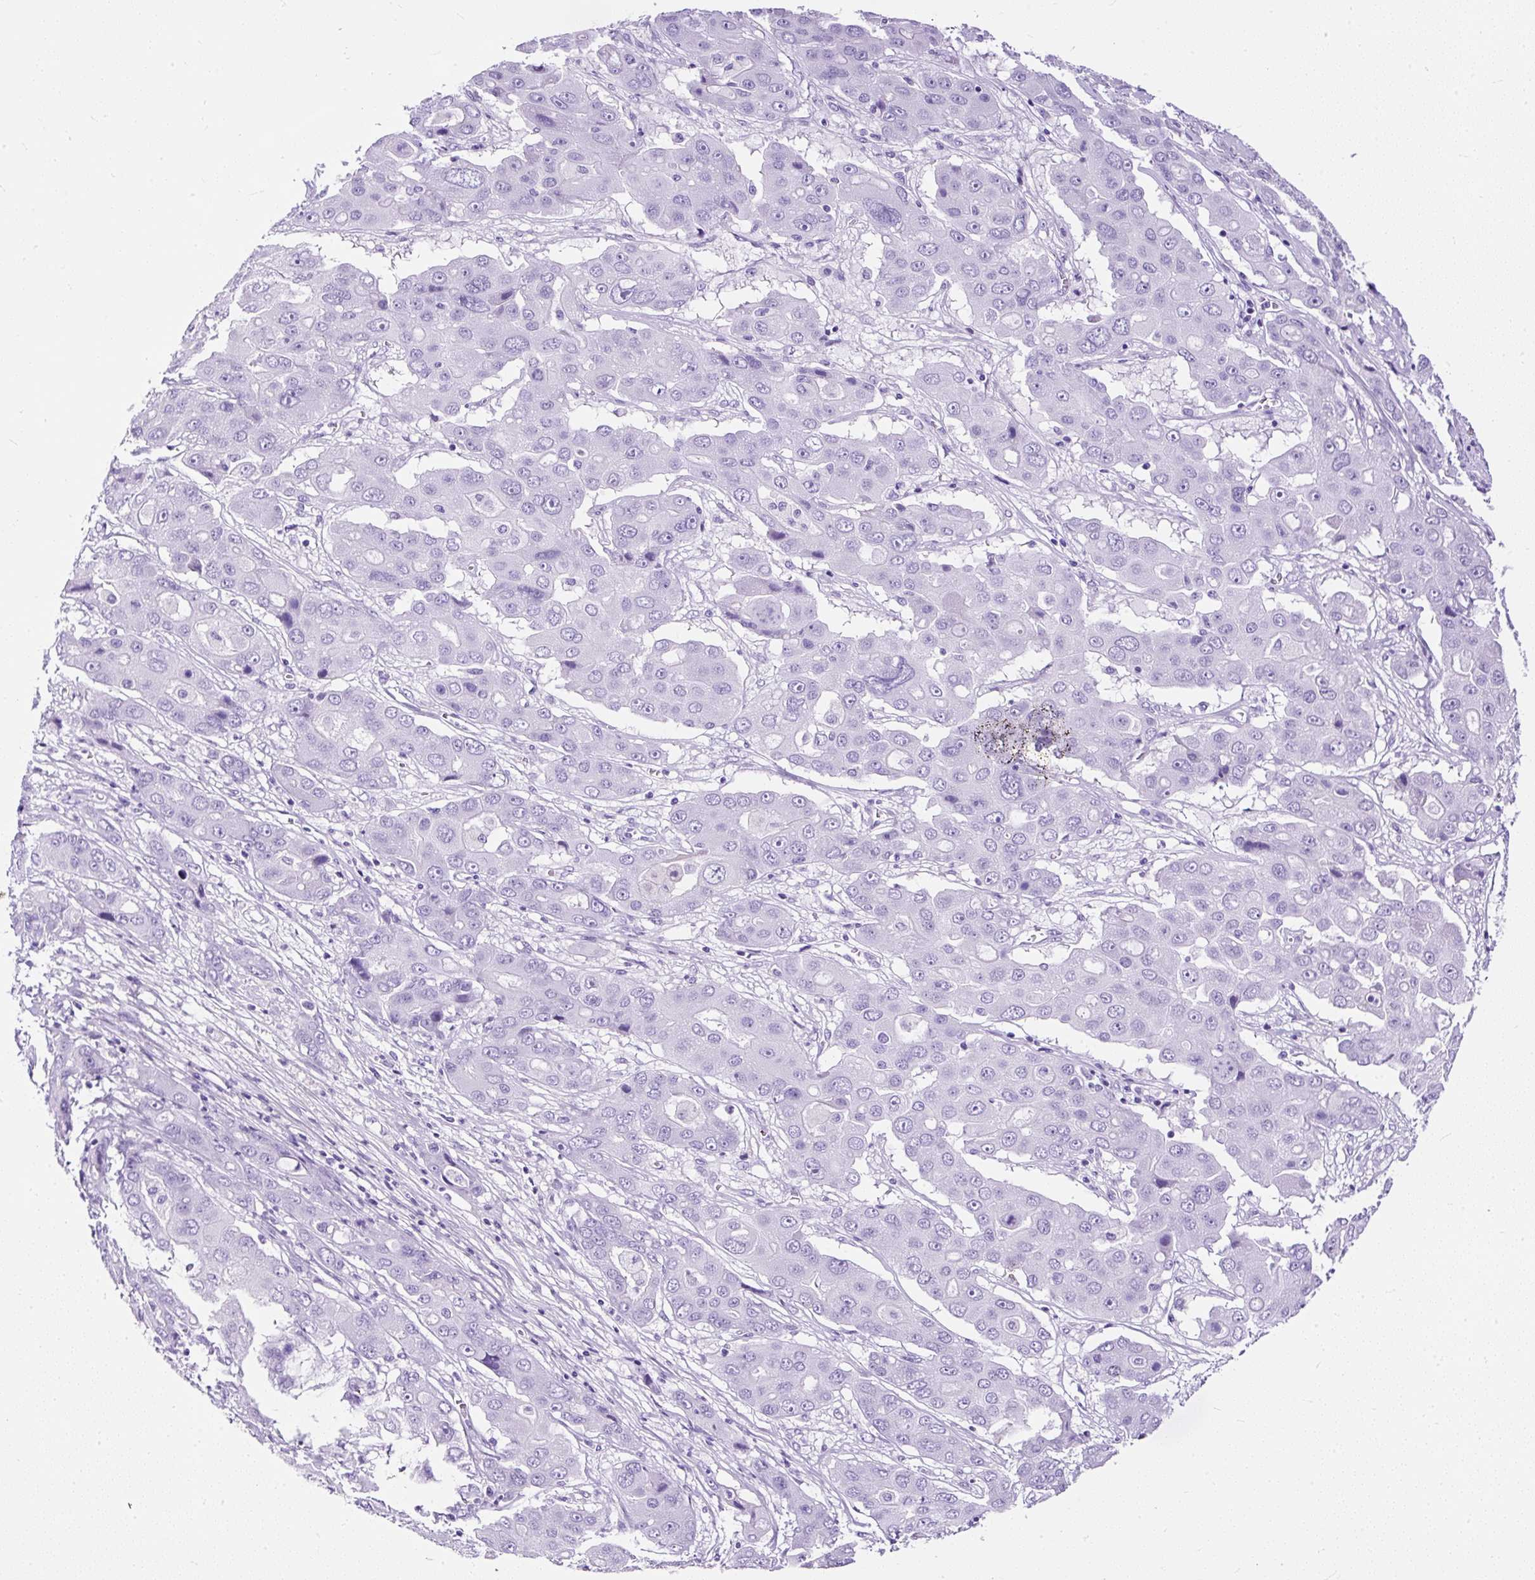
{"staining": {"intensity": "negative", "quantity": "none", "location": "none"}, "tissue": "liver cancer", "cell_type": "Tumor cells", "image_type": "cancer", "snomed": [{"axis": "morphology", "description": "Cholangiocarcinoma"}, {"axis": "topography", "description": "Liver"}], "caption": "Tumor cells are negative for protein expression in human cholangiocarcinoma (liver).", "gene": "NTS", "patient": {"sex": "male", "age": 67}}